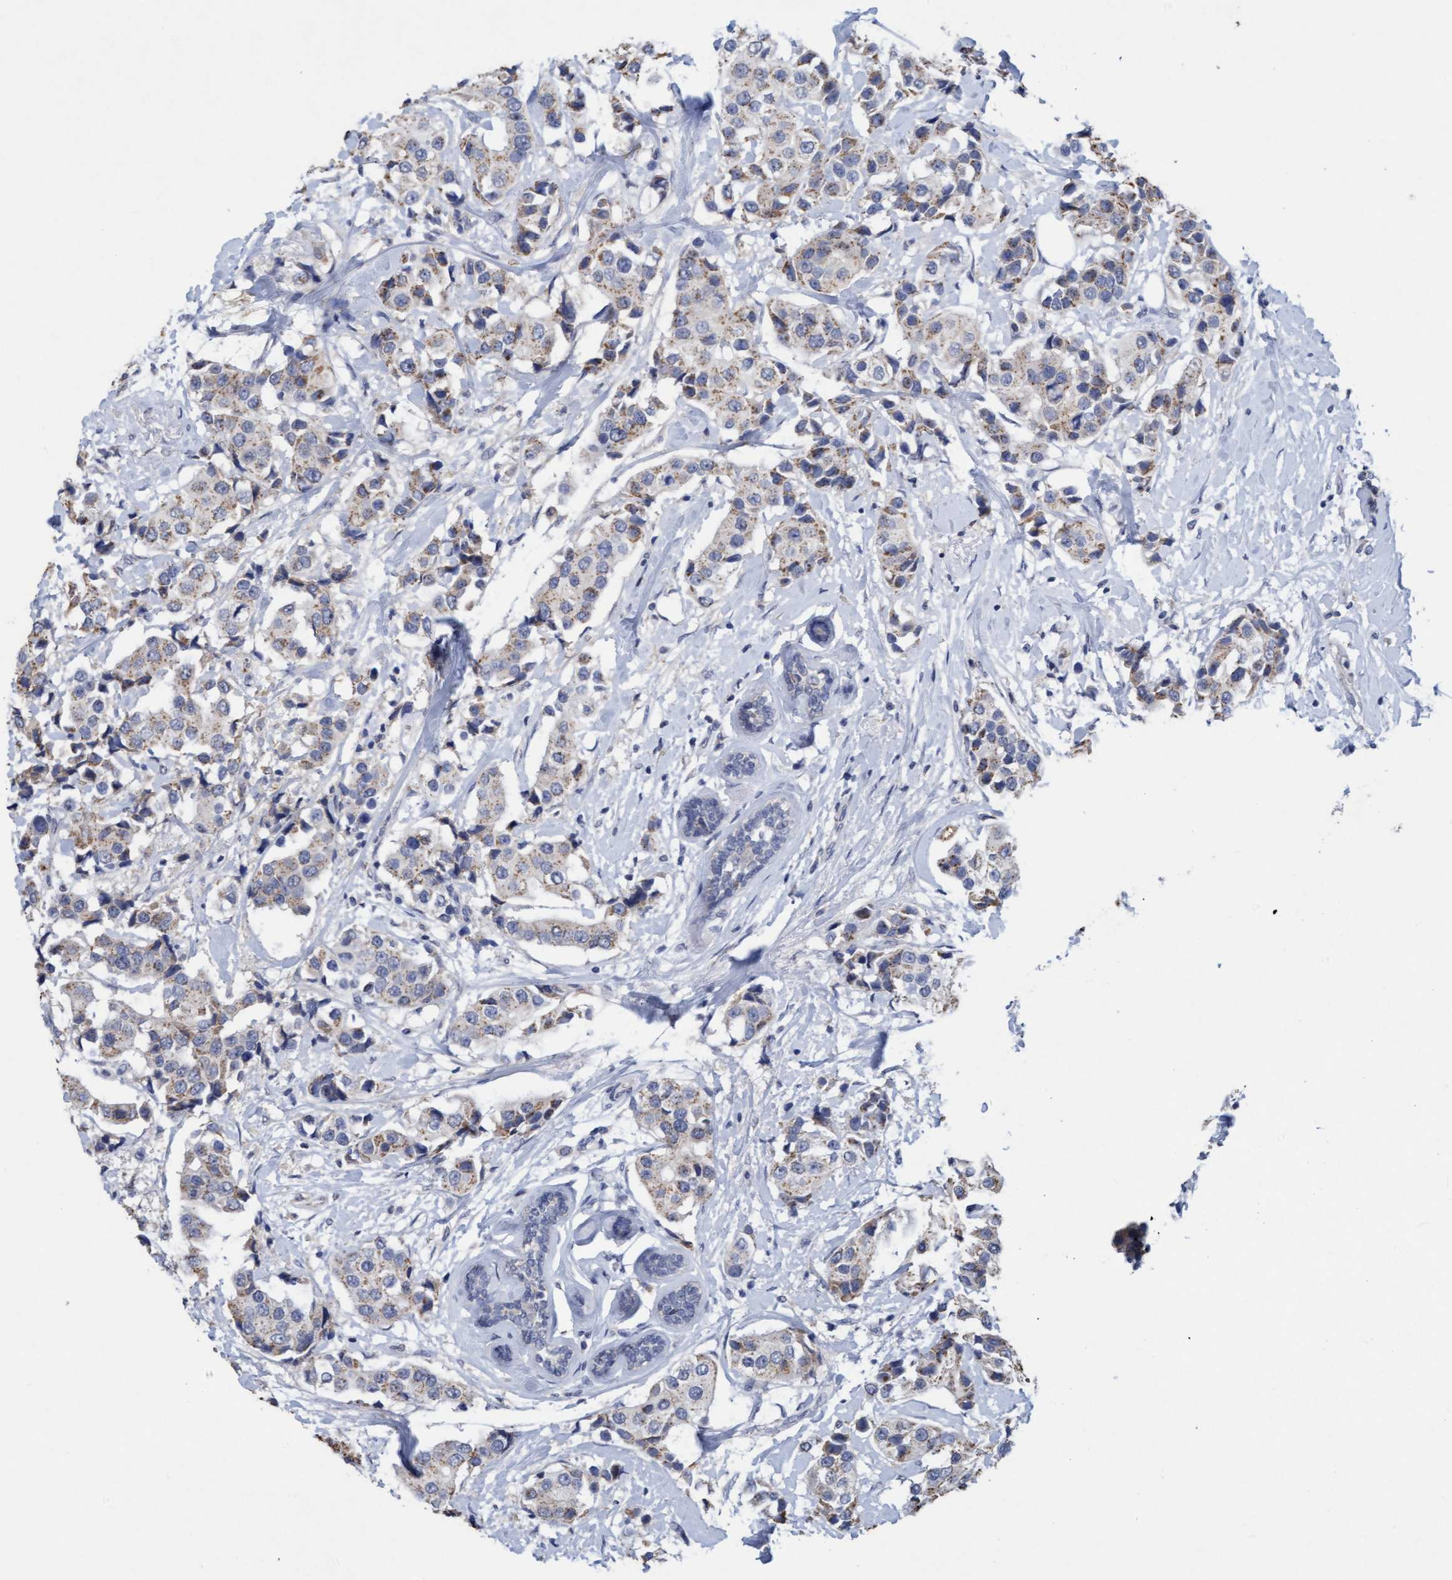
{"staining": {"intensity": "weak", "quantity": "<25%", "location": "cytoplasmic/membranous"}, "tissue": "breast cancer", "cell_type": "Tumor cells", "image_type": "cancer", "snomed": [{"axis": "morphology", "description": "Normal tissue, NOS"}, {"axis": "morphology", "description": "Duct carcinoma"}, {"axis": "topography", "description": "Breast"}], "caption": "This is an IHC photomicrograph of human infiltrating ductal carcinoma (breast). There is no positivity in tumor cells.", "gene": "VSIG8", "patient": {"sex": "female", "age": 39}}